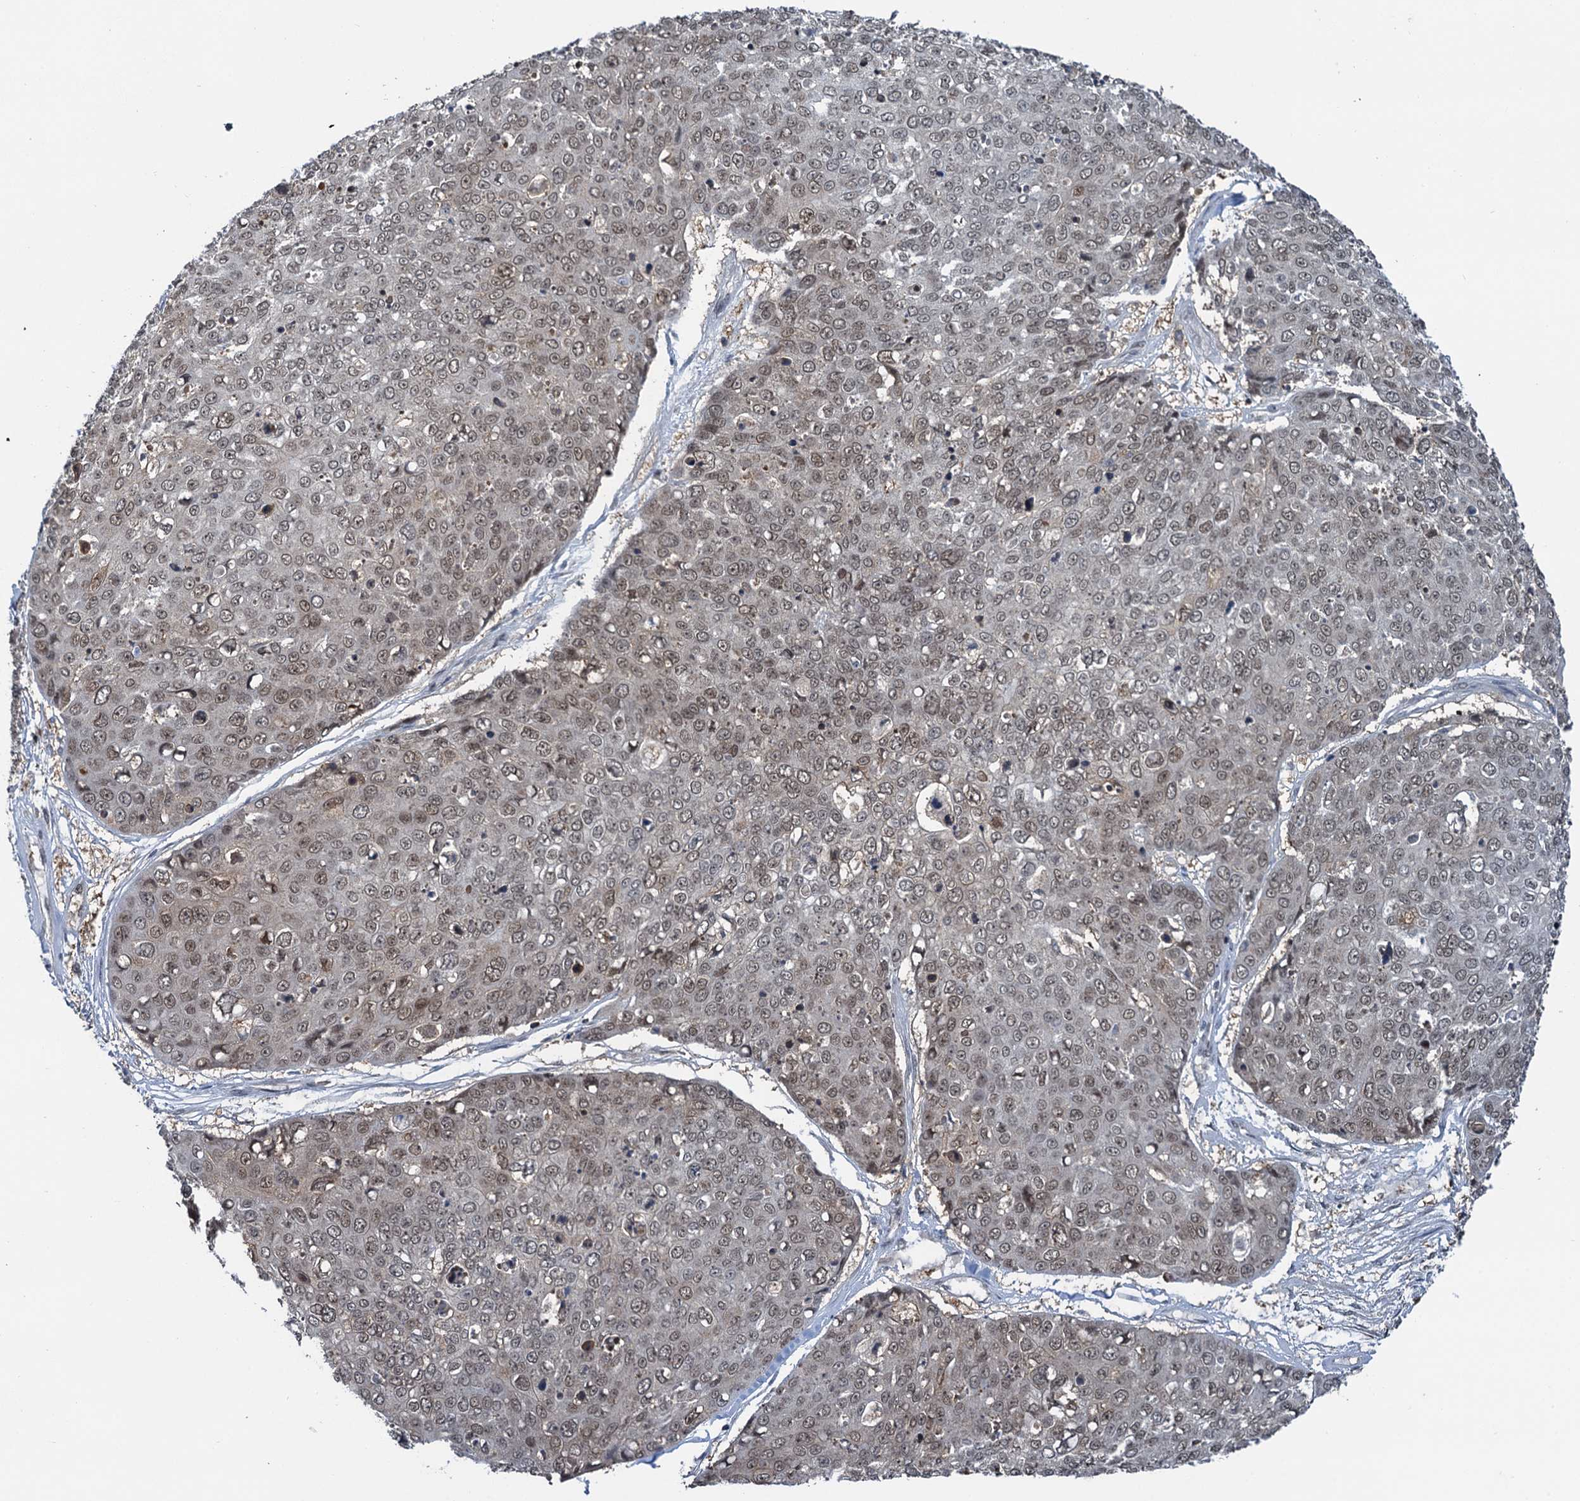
{"staining": {"intensity": "moderate", "quantity": ">75%", "location": "nuclear"}, "tissue": "skin cancer", "cell_type": "Tumor cells", "image_type": "cancer", "snomed": [{"axis": "morphology", "description": "Squamous cell carcinoma, NOS"}, {"axis": "topography", "description": "Skin"}], "caption": "High-power microscopy captured an immunohistochemistry photomicrograph of skin cancer (squamous cell carcinoma), revealing moderate nuclear positivity in approximately >75% of tumor cells.", "gene": "ZNF609", "patient": {"sex": "female", "age": 44}}